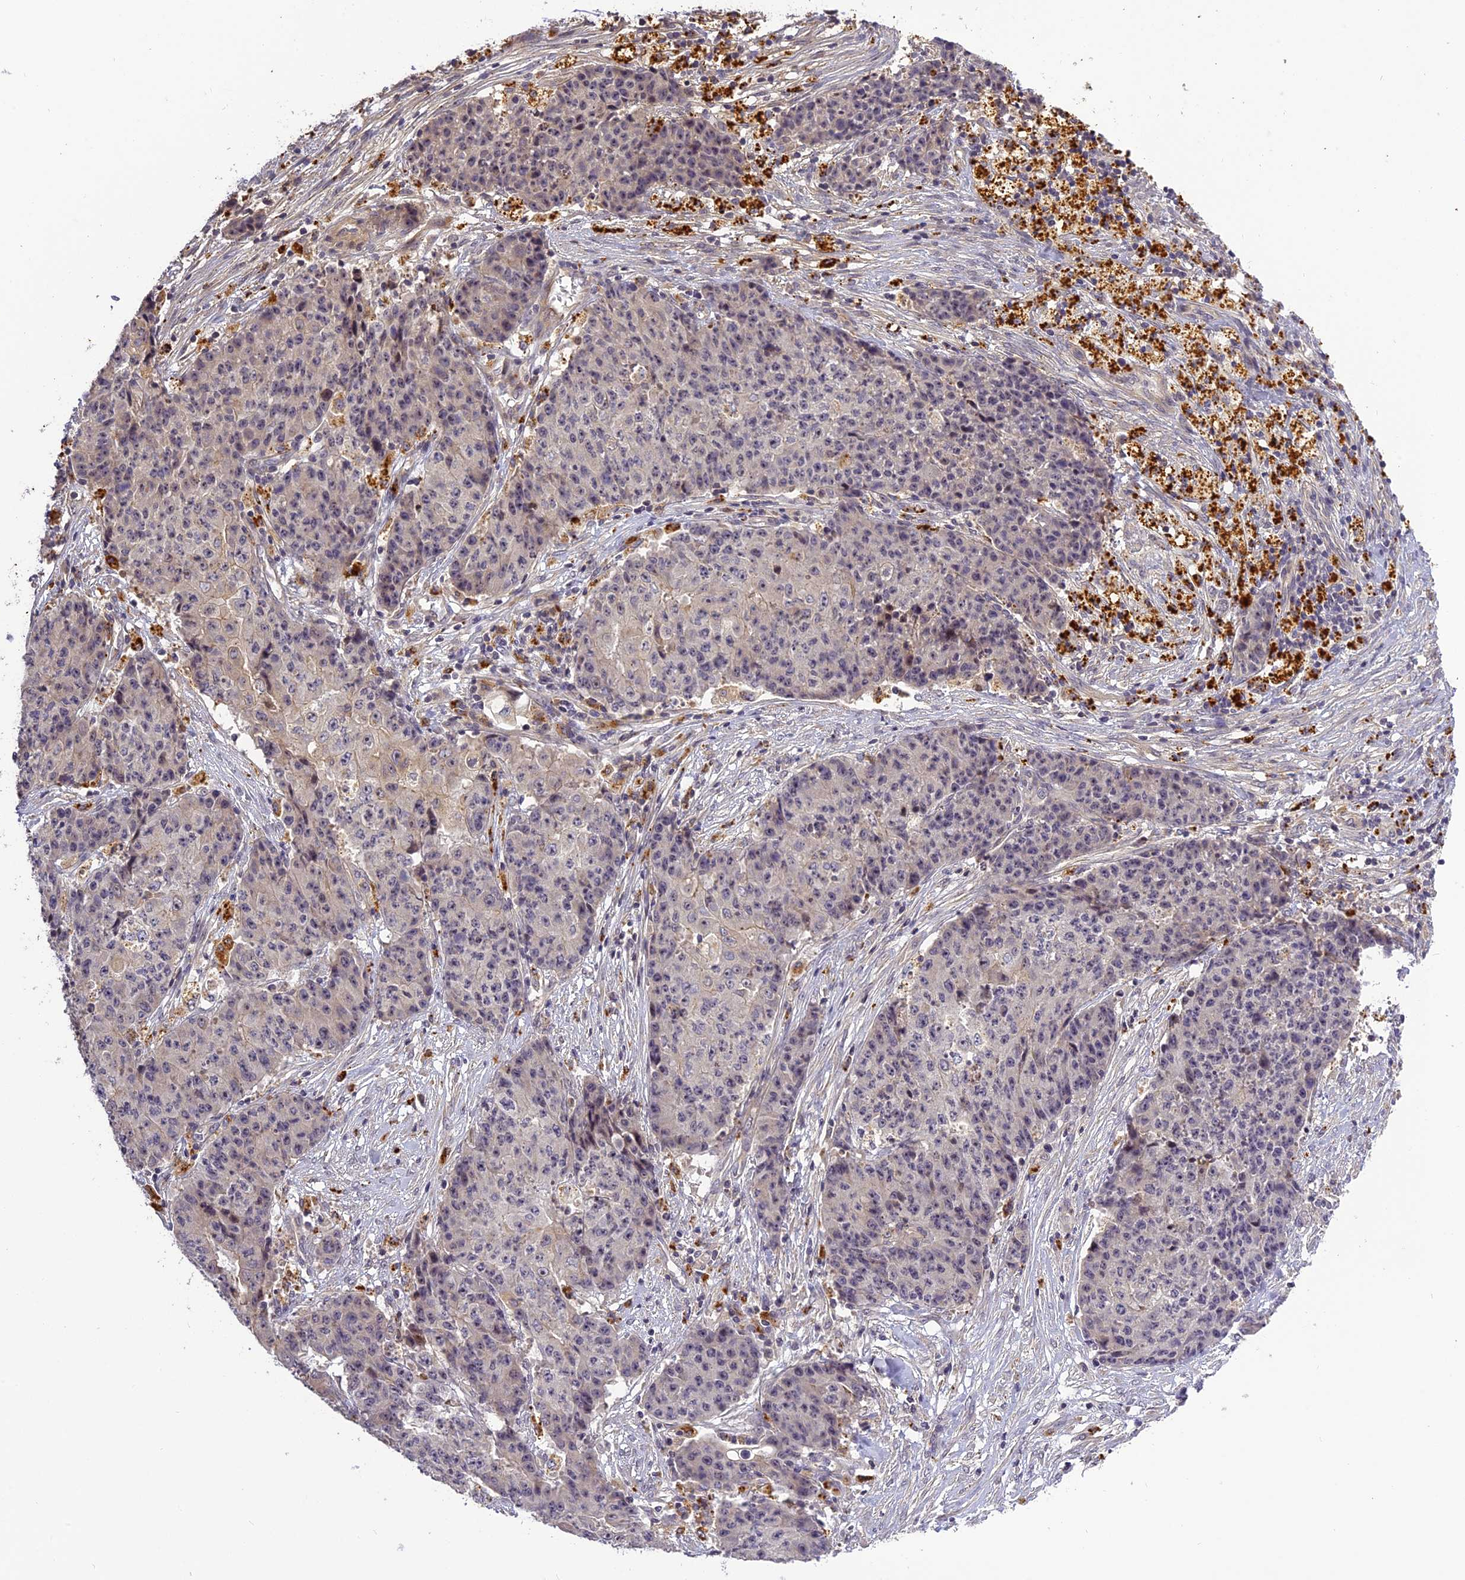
{"staining": {"intensity": "negative", "quantity": "none", "location": "none"}, "tissue": "ovarian cancer", "cell_type": "Tumor cells", "image_type": "cancer", "snomed": [{"axis": "morphology", "description": "Carcinoma, endometroid"}, {"axis": "topography", "description": "Ovary"}], "caption": "Tumor cells show no significant staining in endometroid carcinoma (ovarian).", "gene": "FNIP2", "patient": {"sex": "female", "age": 42}}